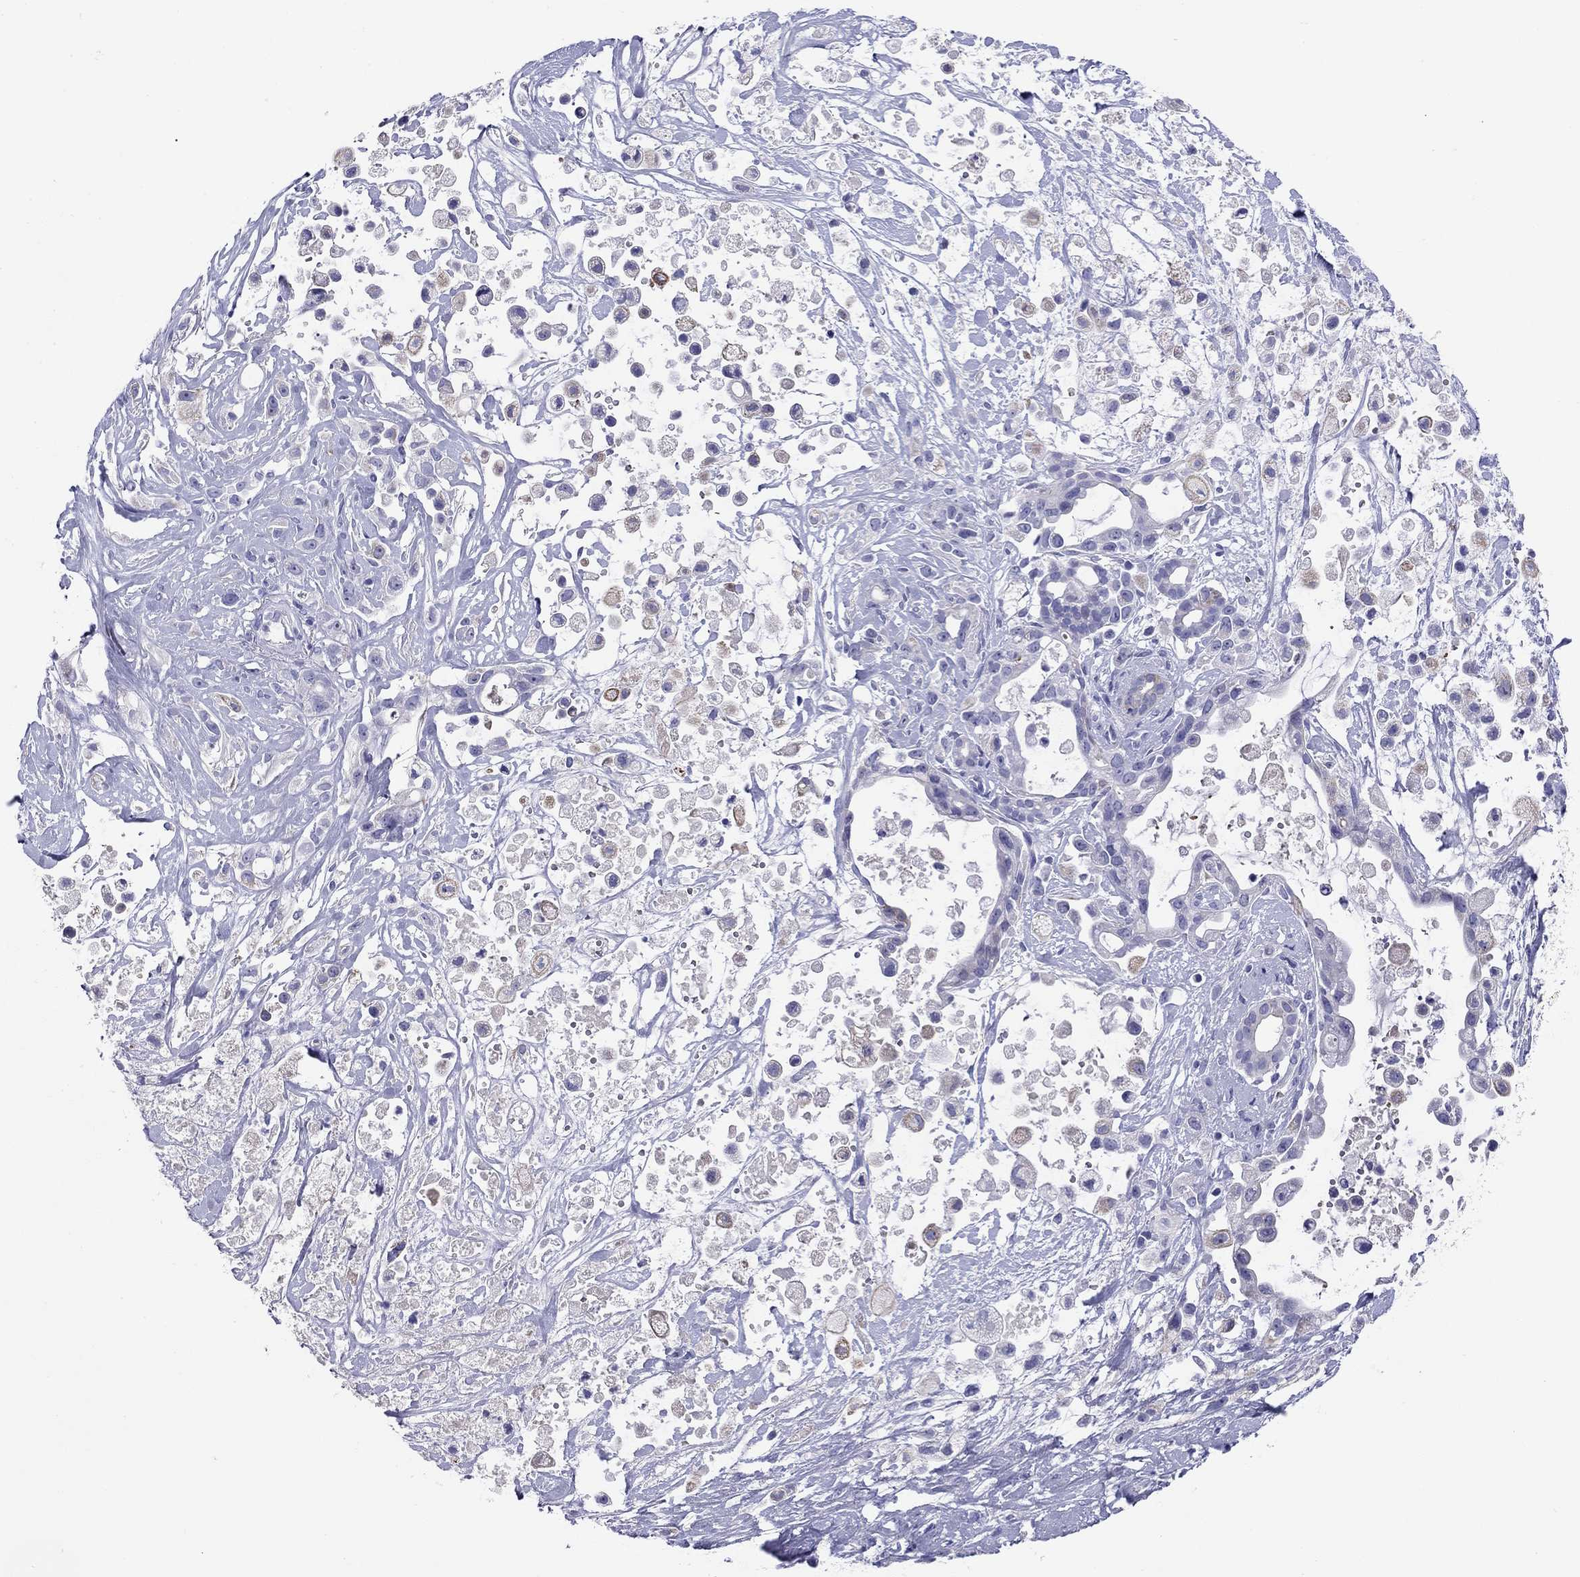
{"staining": {"intensity": "weak", "quantity": "<25%", "location": "cytoplasmic/membranous"}, "tissue": "pancreatic cancer", "cell_type": "Tumor cells", "image_type": "cancer", "snomed": [{"axis": "morphology", "description": "Adenocarcinoma, NOS"}, {"axis": "topography", "description": "Pancreas"}], "caption": "Immunohistochemistry photomicrograph of adenocarcinoma (pancreatic) stained for a protein (brown), which demonstrates no staining in tumor cells.", "gene": "CMYA5", "patient": {"sex": "male", "age": 44}}